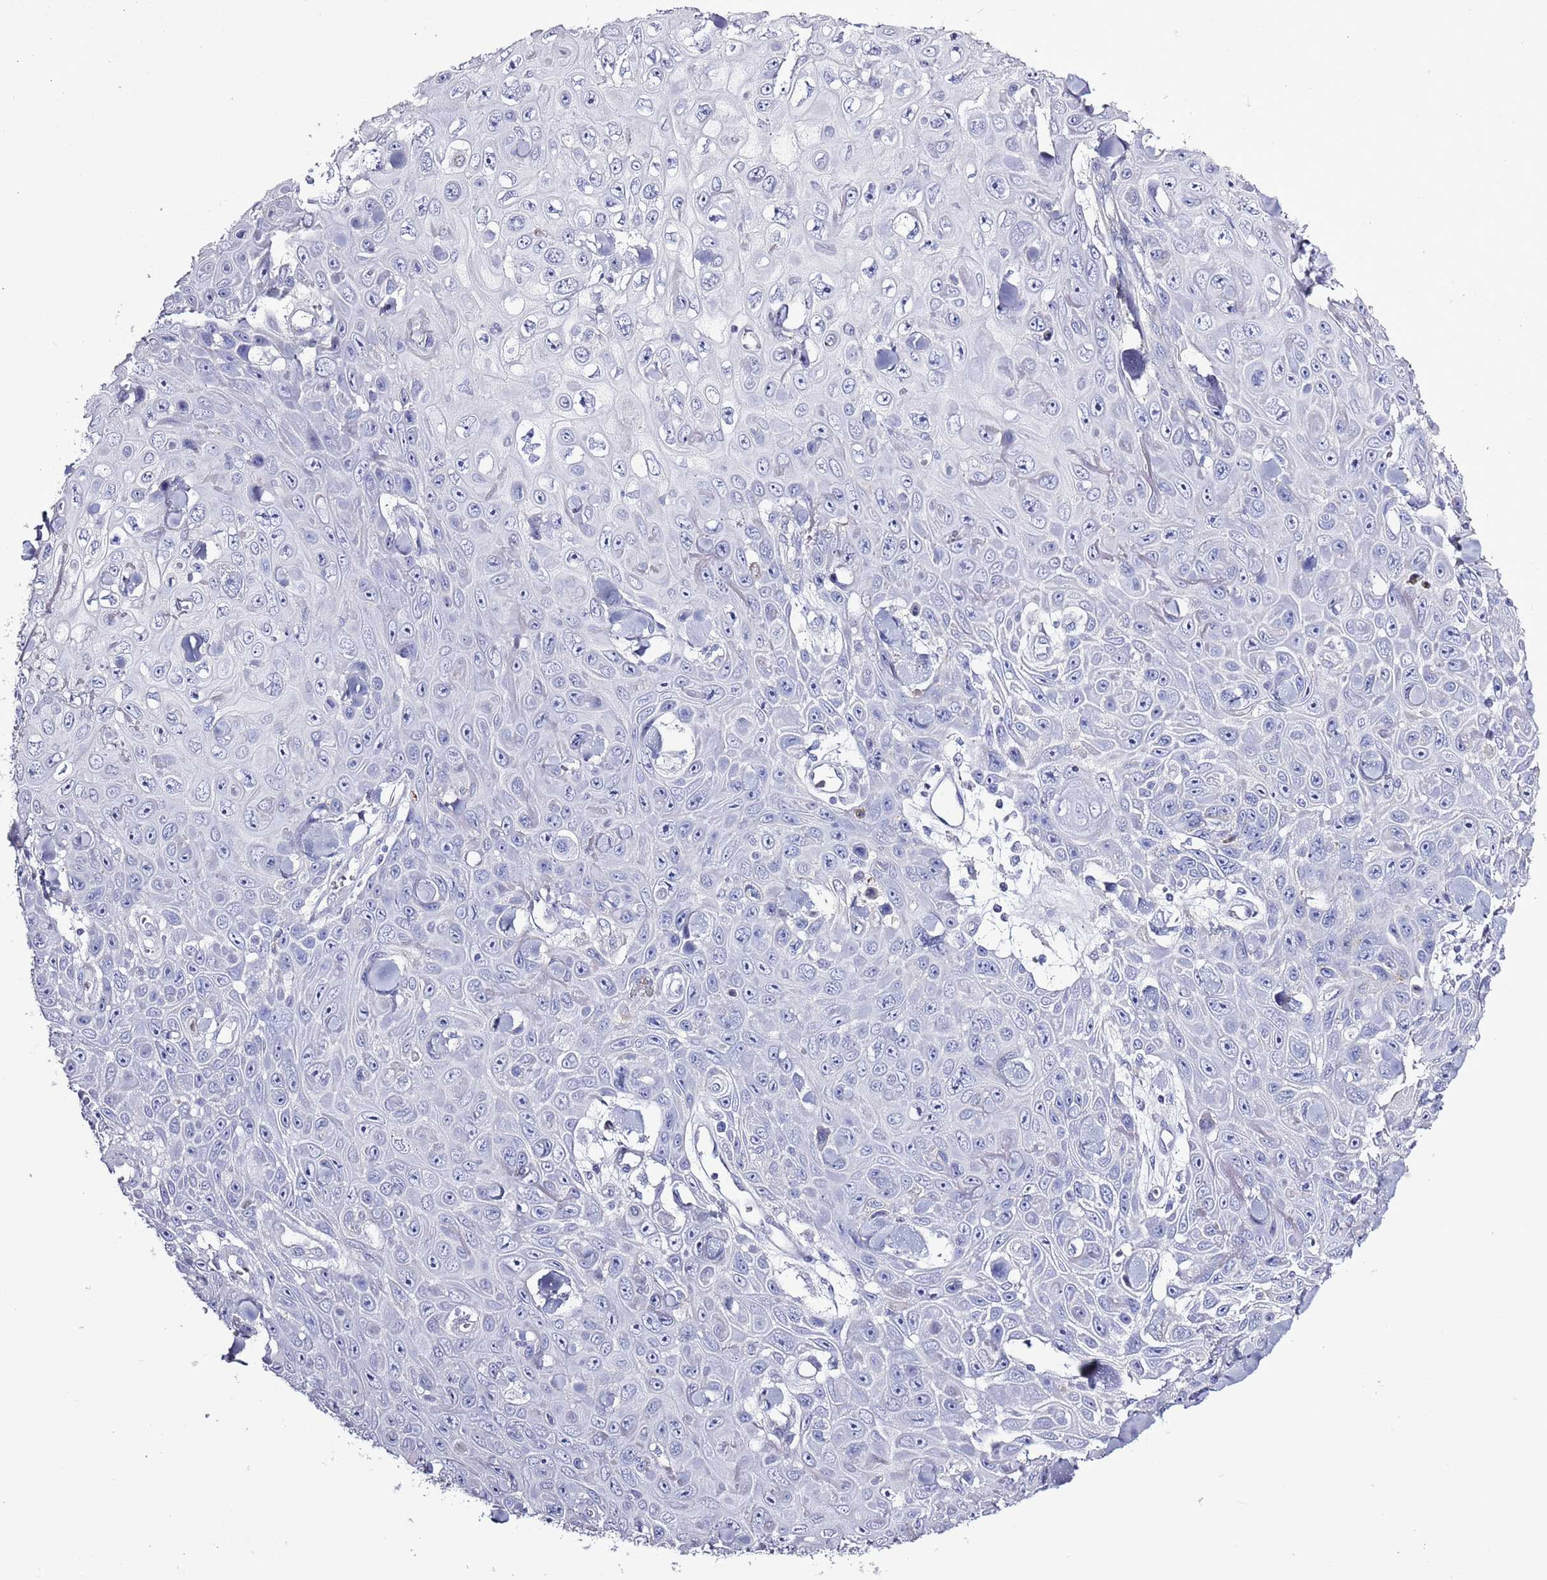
{"staining": {"intensity": "negative", "quantity": "none", "location": "none"}, "tissue": "skin cancer", "cell_type": "Tumor cells", "image_type": "cancer", "snomed": [{"axis": "morphology", "description": "Squamous cell carcinoma, NOS"}, {"axis": "topography", "description": "Skin"}], "caption": "Immunohistochemical staining of skin cancer (squamous cell carcinoma) displays no significant staining in tumor cells.", "gene": "SLC23A1", "patient": {"sex": "male", "age": 82}}